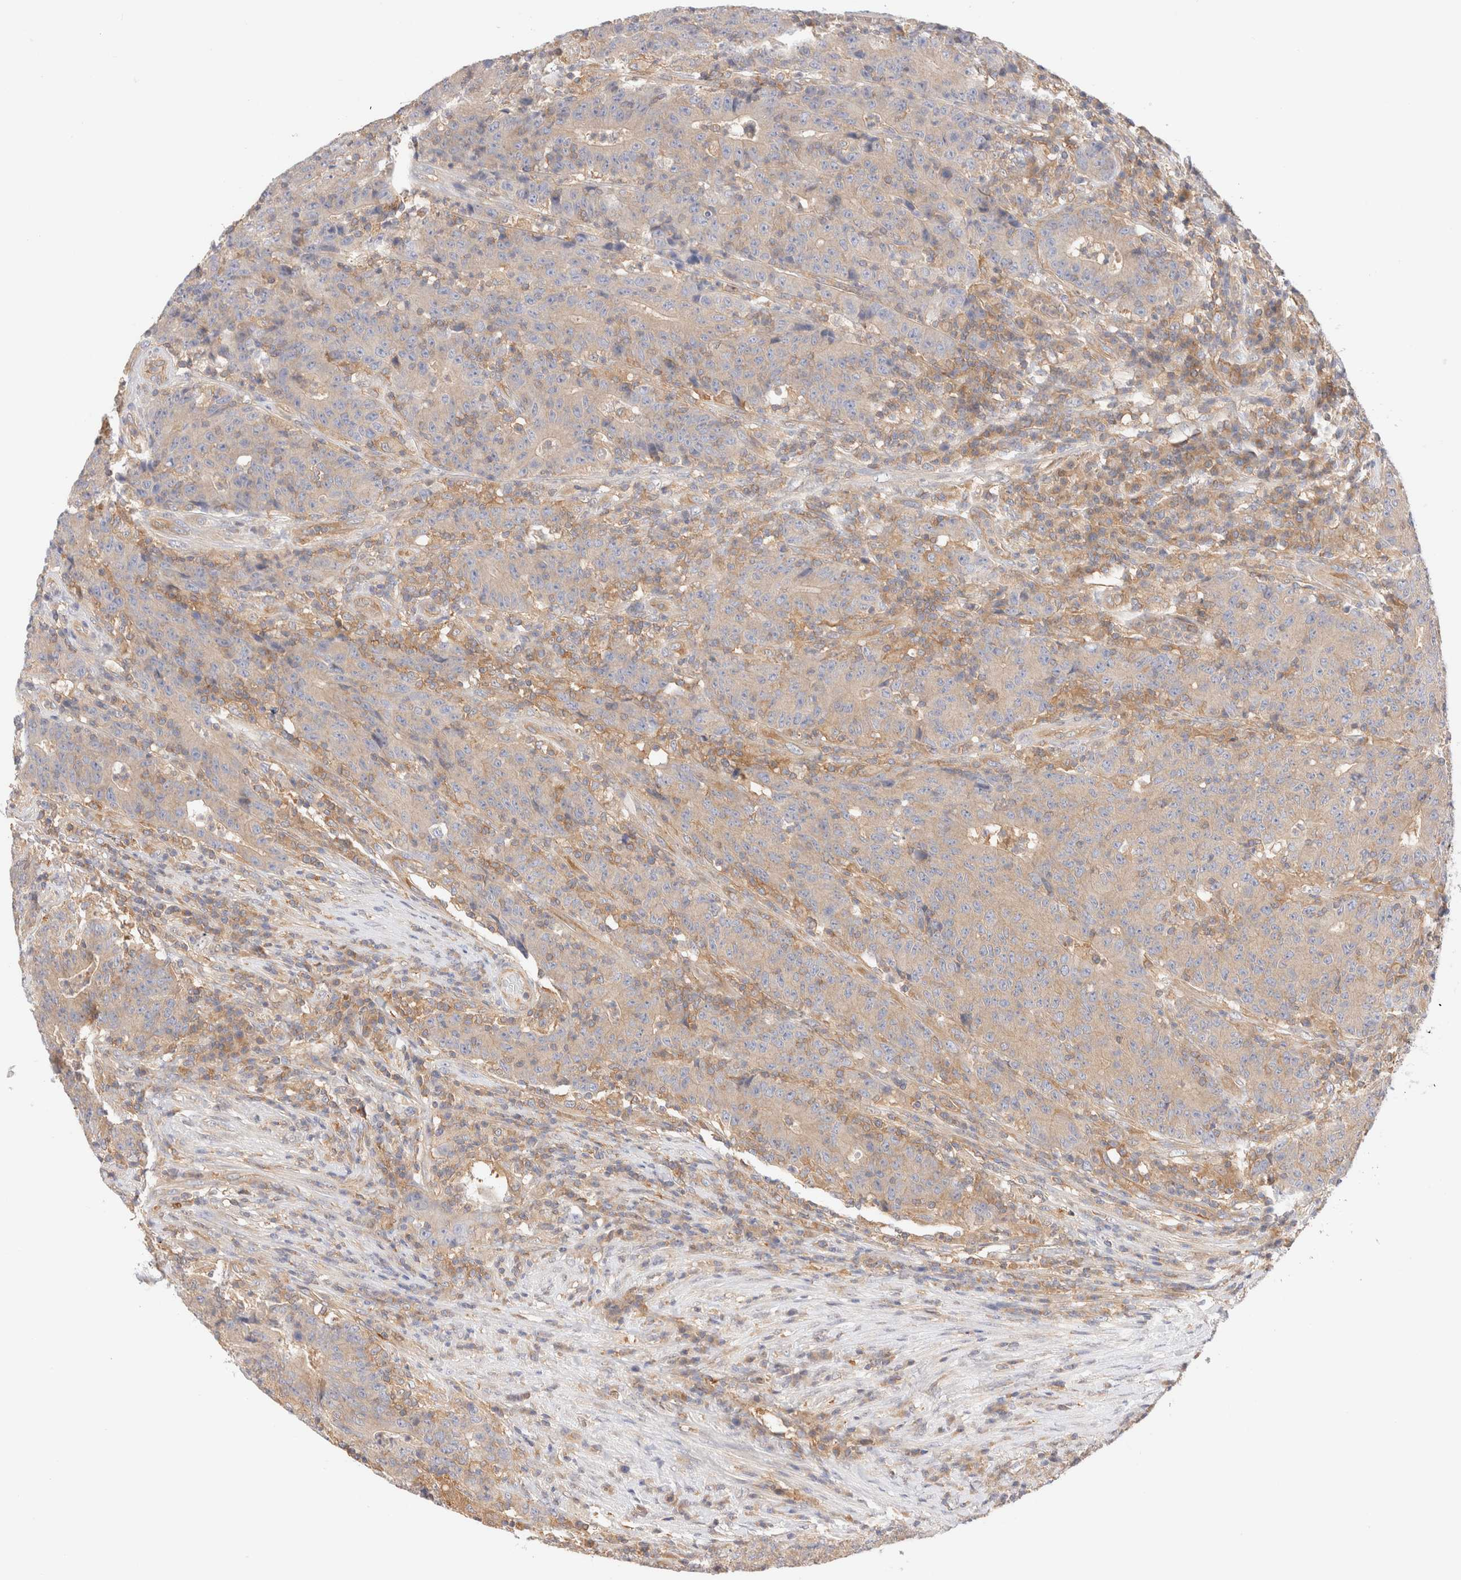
{"staining": {"intensity": "weak", "quantity": ">75%", "location": "cytoplasmic/membranous"}, "tissue": "colorectal cancer", "cell_type": "Tumor cells", "image_type": "cancer", "snomed": [{"axis": "morphology", "description": "Normal tissue, NOS"}, {"axis": "morphology", "description": "Adenocarcinoma, NOS"}, {"axis": "topography", "description": "Colon"}], "caption": "Colorectal cancer (adenocarcinoma) stained for a protein reveals weak cytoplasmic/membranous positivity in tumor cells.", "gene": "RABEP1", "patient": {"sex": "female", "age": 75}}